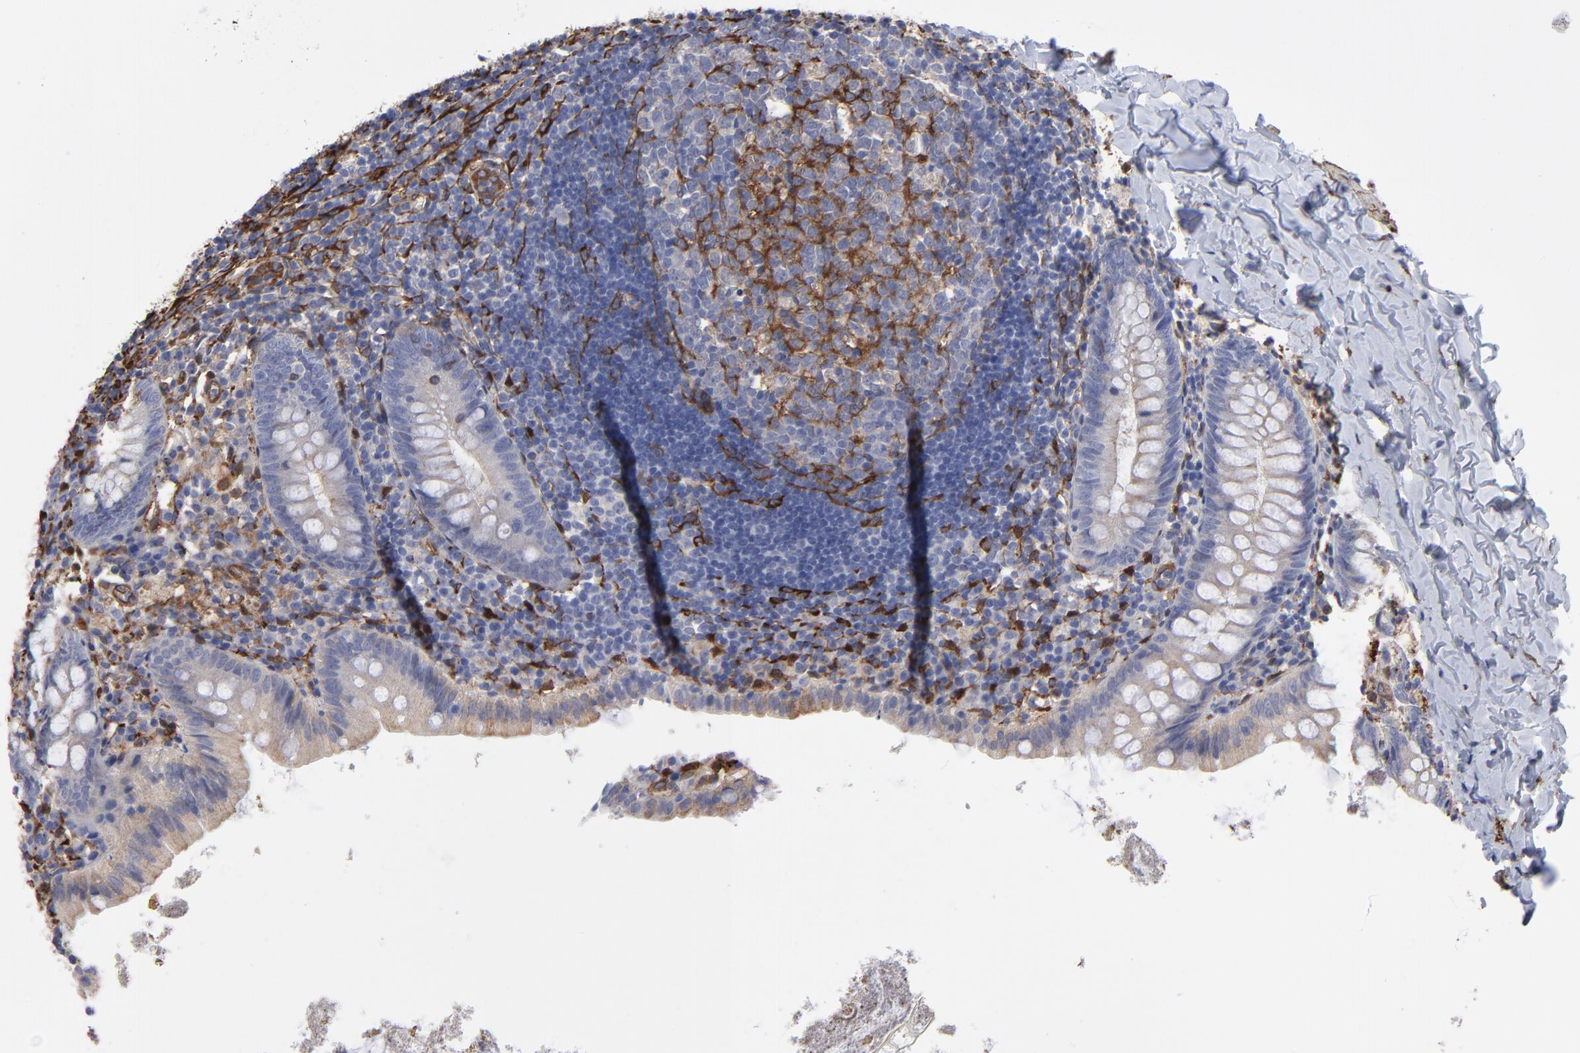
{"staining": {"intensity": "negative", "quantity": "none", "location": "none"}, "tissue": "appendix", "cell_type": "Glandular cells", "image_type": "normal", "snomed": [{"axis": "morphology", "description": "Normal tissue, NOS"}, {"axis": "topography", "description": "Appendix"}], "caption": "The histopathology image displays no significant staining in glandular cells of appendix.", "gene": "CILP", "patient": {"sex": "female", "age": 9}}